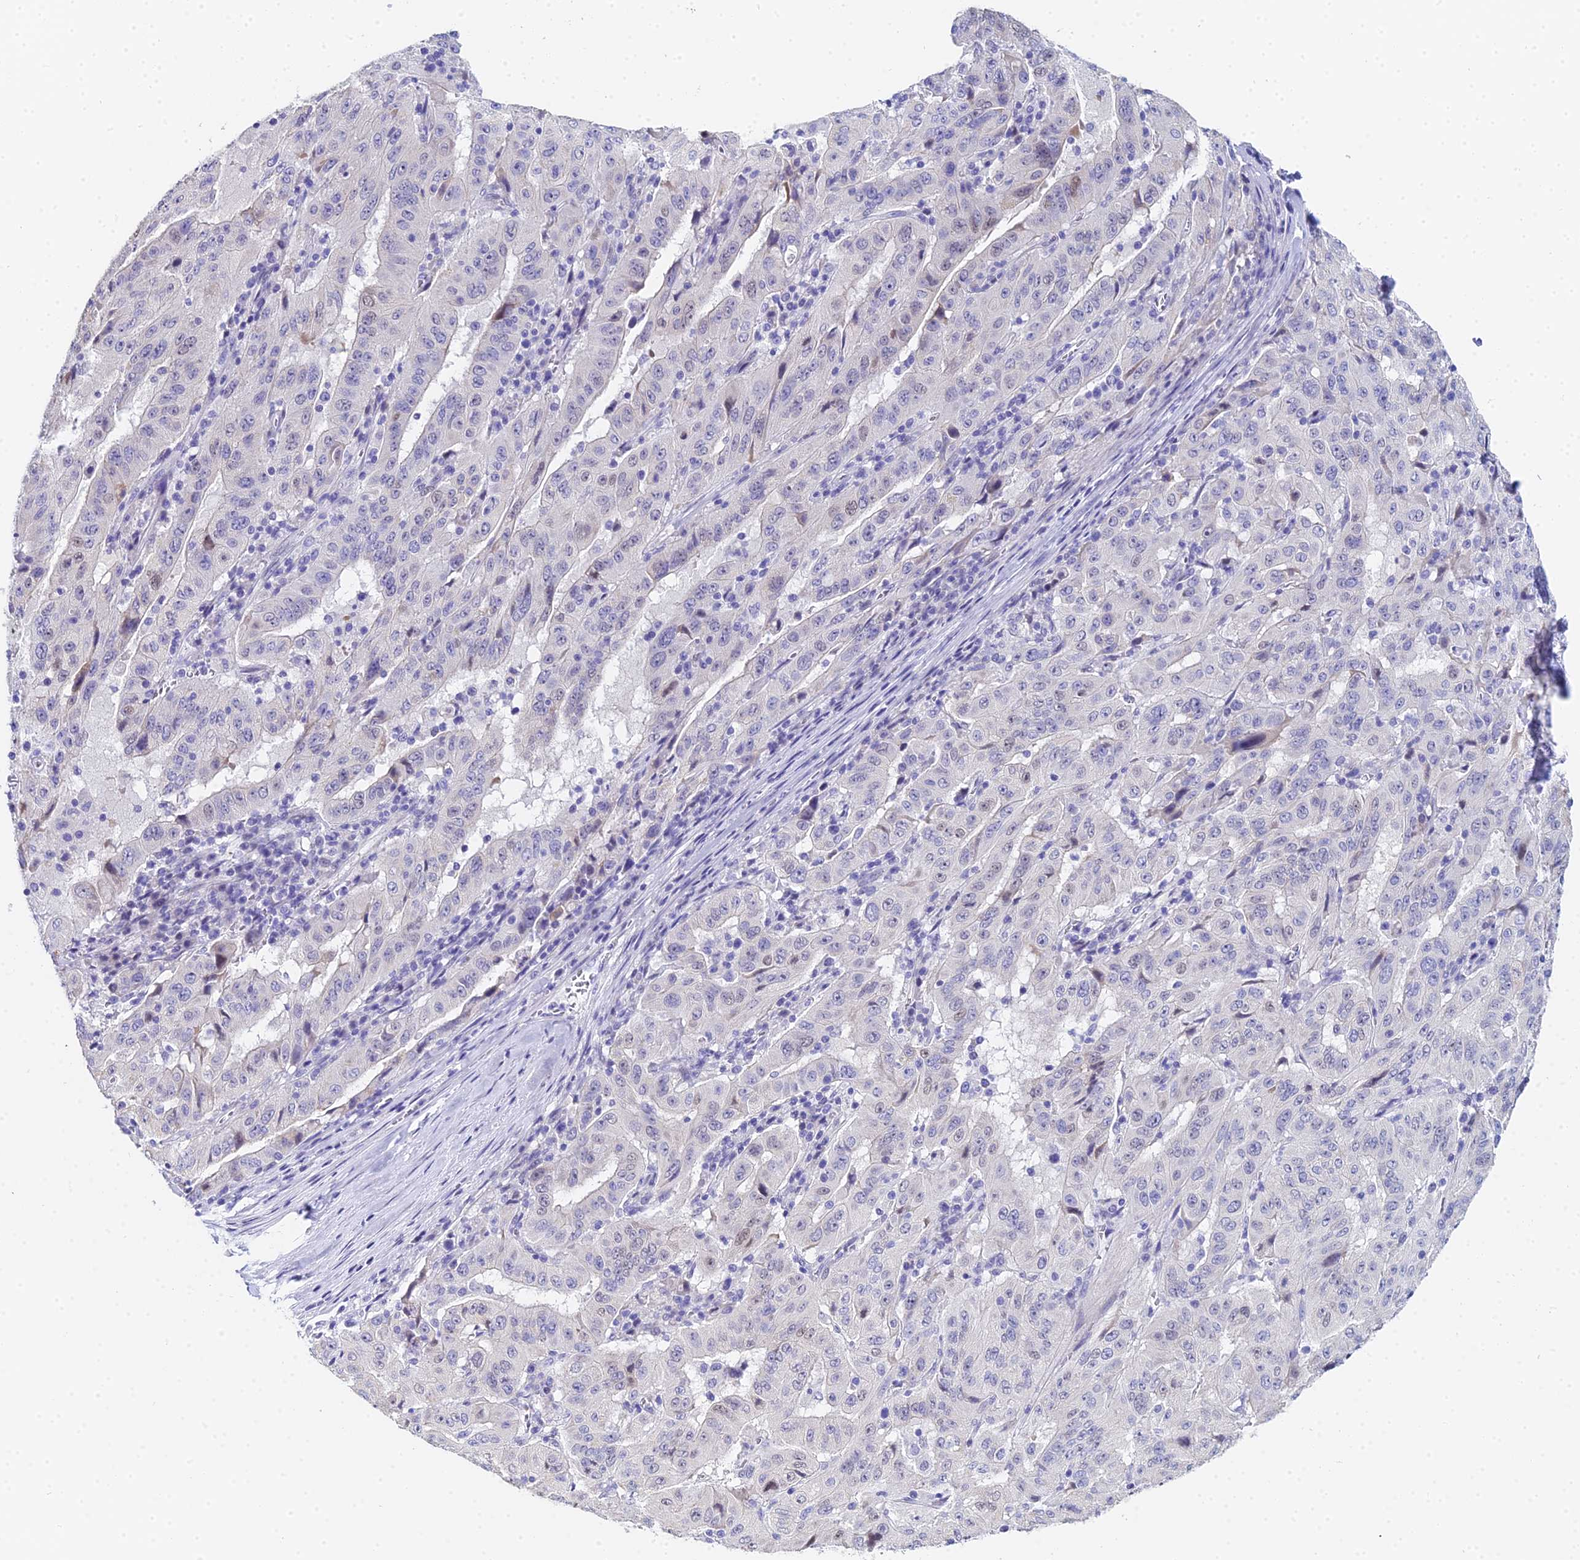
{"staining": {"intensity": "weak", "quantity": "<25%", "location": "nuclear"}, "tissue": "pancreatic cancer", "cell_type": "Tumor cells", "image_type": "cancer", "snomed": [{"axis": "morphology", "description": "Adenocarcinoma, NOS"}, {"axis": "topography", "description": "Pancreas"}], "caption": "Tumor cells are negative for protein expression in human pancreatic cancer.", "gene": "OCM", "patient": {"sex": "male", "age": 63}}